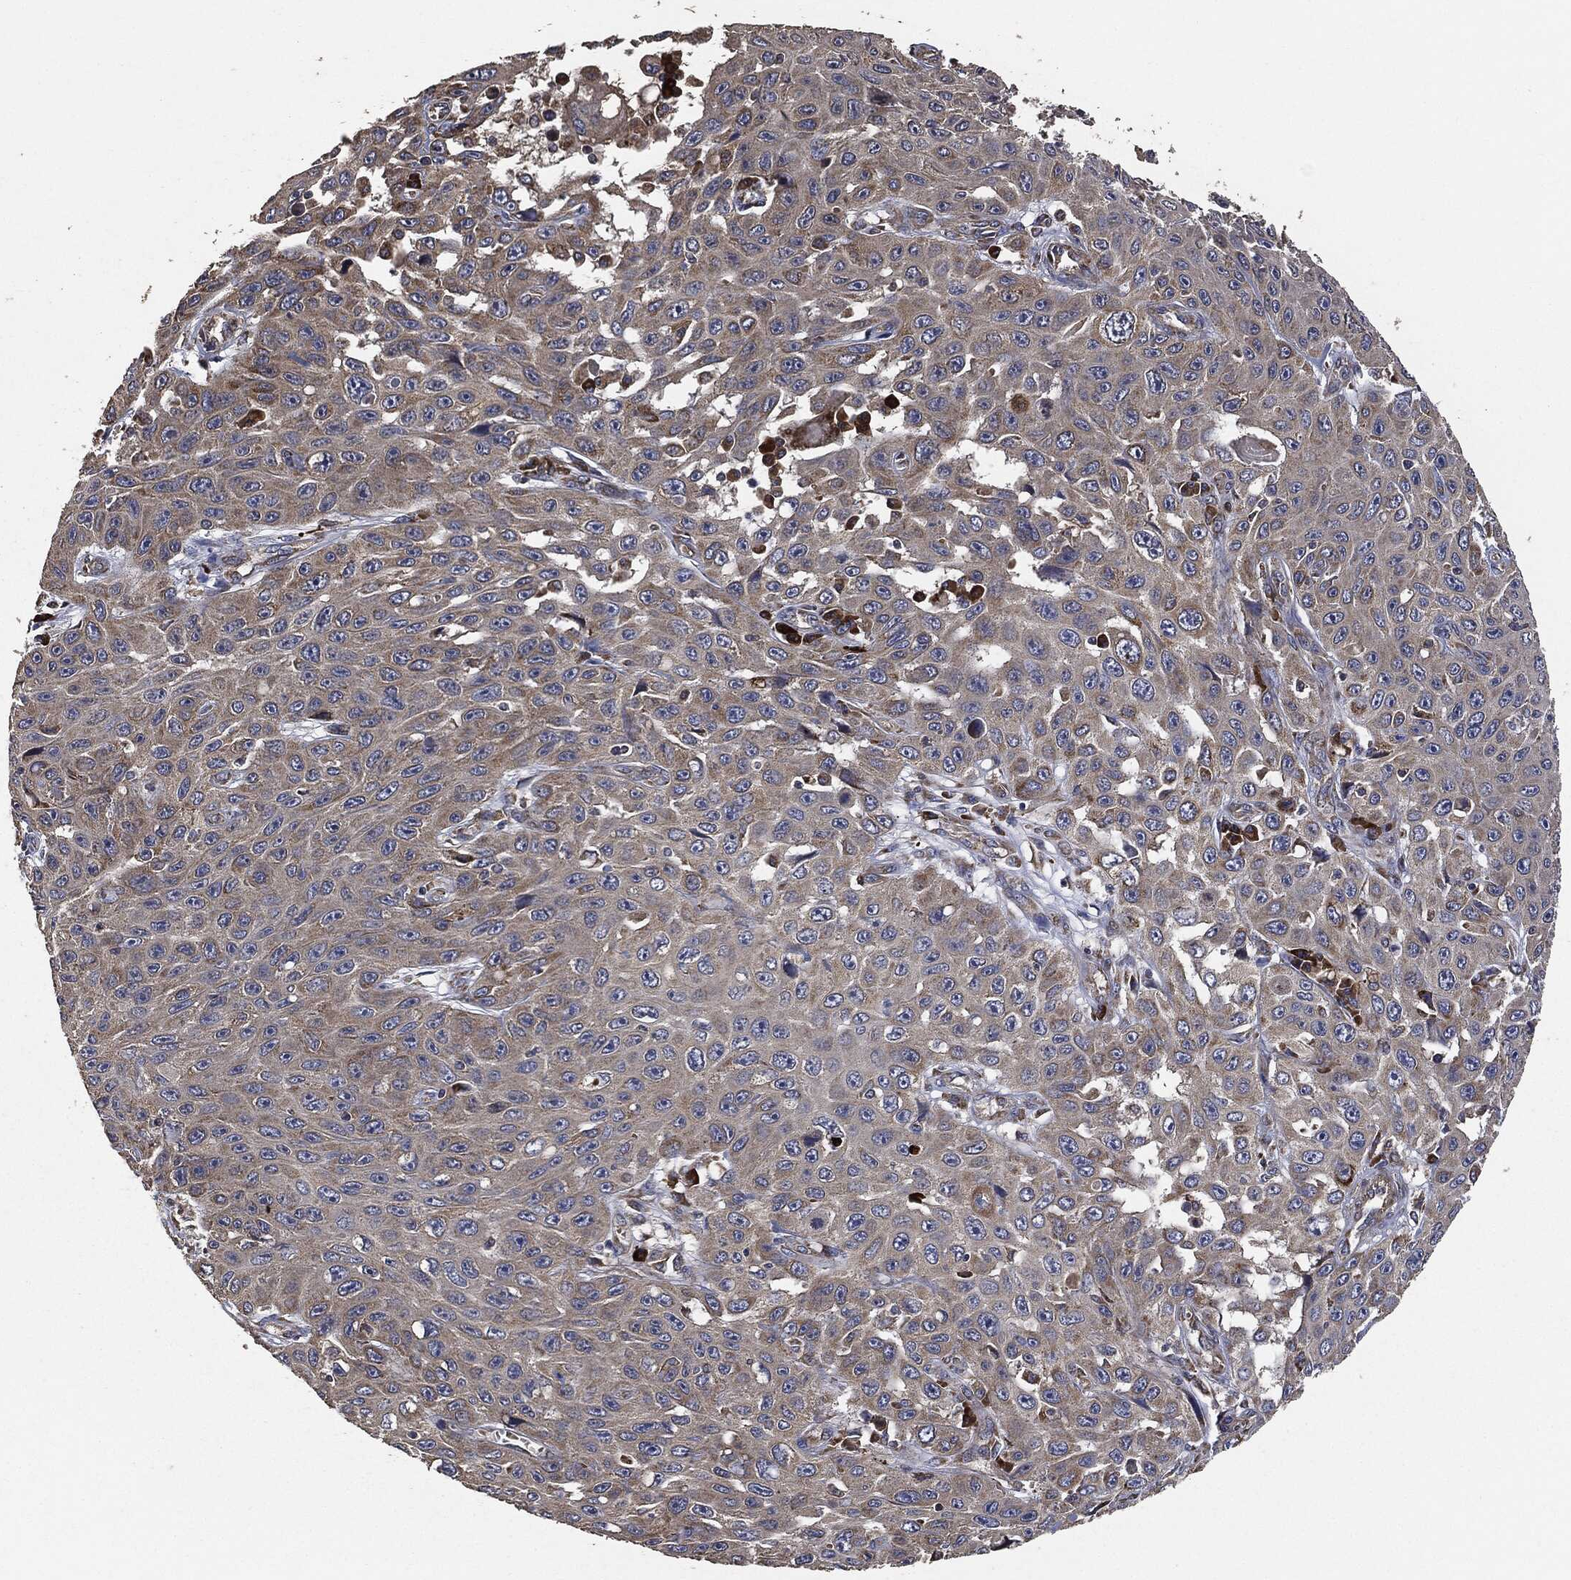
{"staining": {"intensity": "weak", "quantity": "<25%", "location": "cytoplasmic/membranous"}, "tissue": "skin cancer", "cell_type": "Tumor cells", "image_type": "cancer", "snomed": [{"axis": "morphology", "description": "Squamous cell carcinoma, NOS"}, {"axis": "topography", "description": "Skin"}], "caption": "High power microscopy image of an immunohistochemistry (IHC) image of skin cancer, revealing no significant positivity in tumor cells.", "gene": "STK3", "patient": {"sex": "male", "age": 82}}